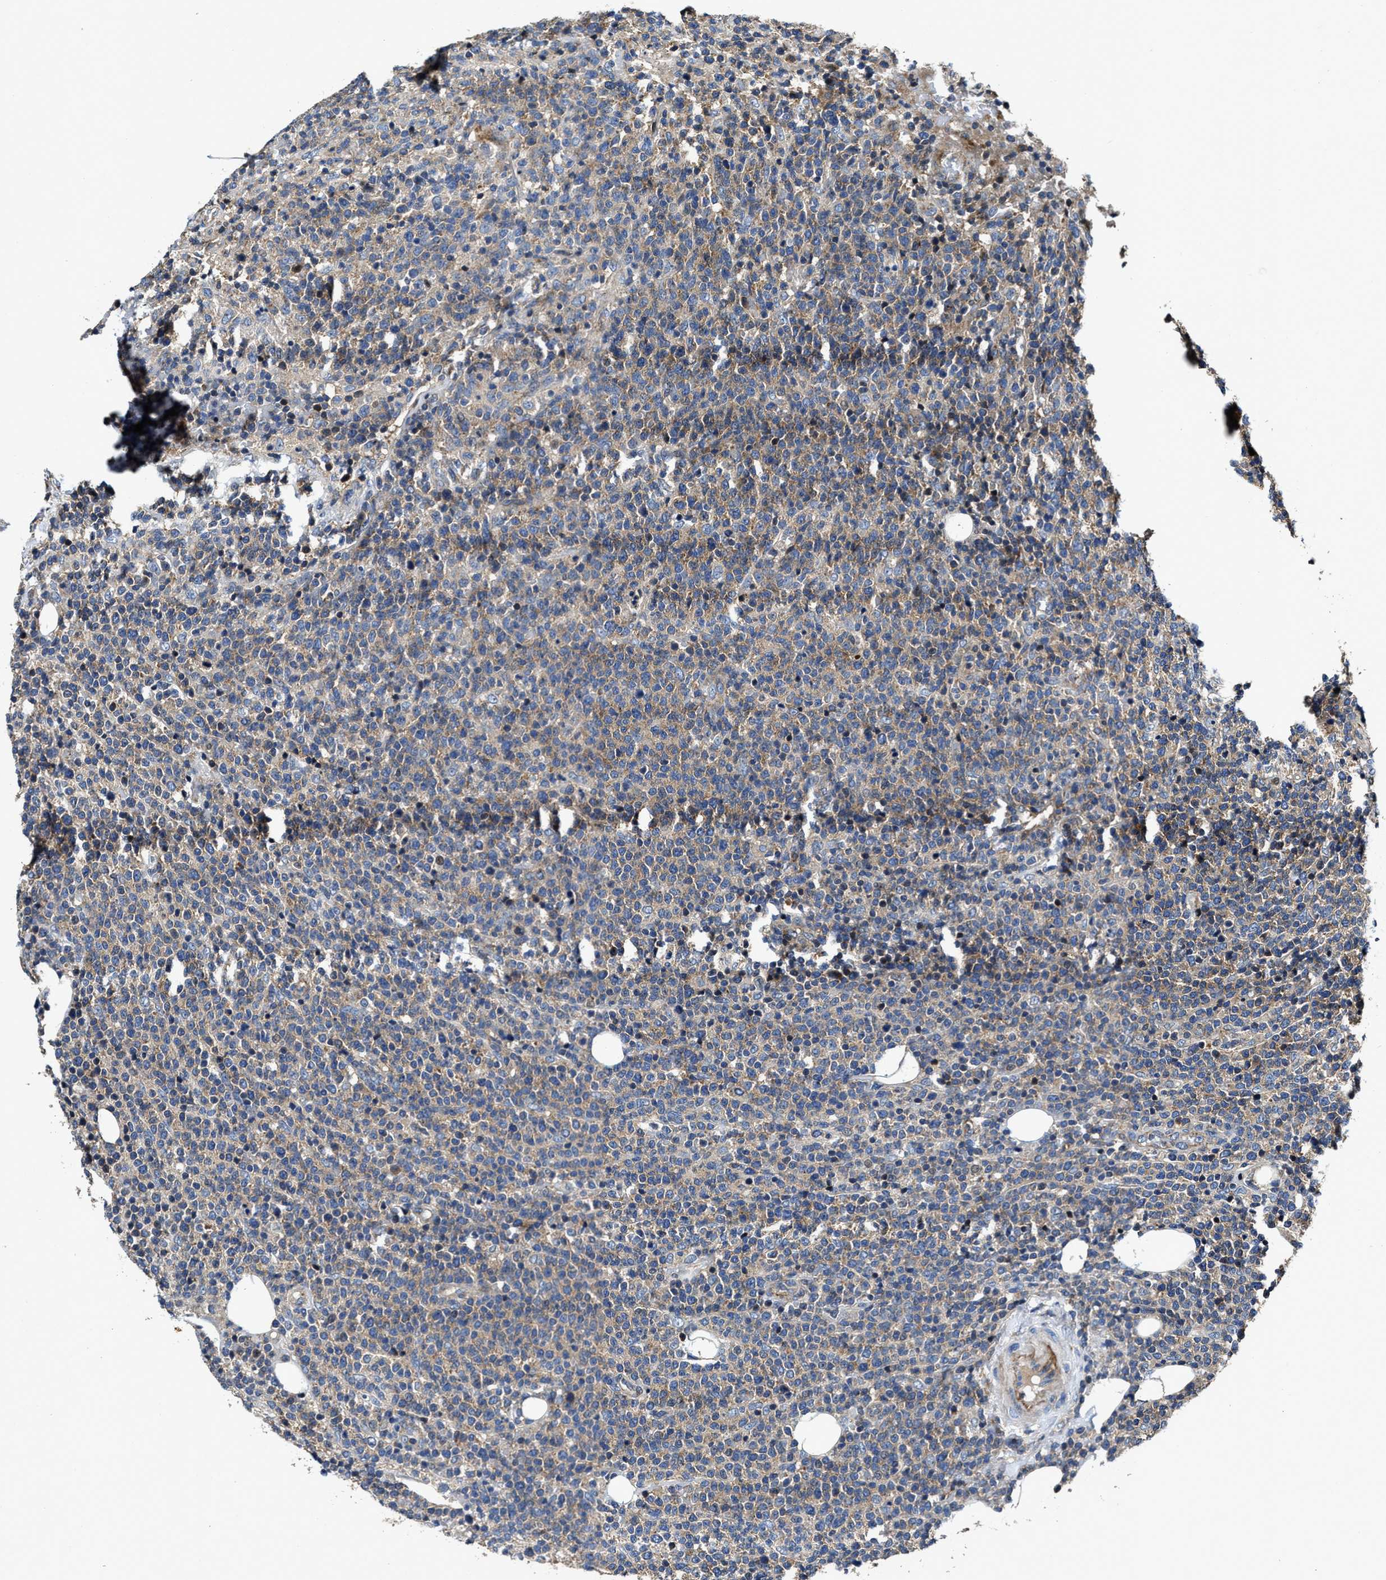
{"staining": {"intensity": "weak", "quantity": "<25%", "location": "cytoplasmic/membranous"}, "tissue": "lymphoma", "cell_type": "Tumor cells", "image_type": "cancer", "snomed": [{"axis": "morphology", "description": "Malignant lymphoma, non-Hodgkin's type, High grade"}, {"axis": "topography", "description": "Lymph node"}], "caption": "Malignant lymphoma, non-Hodgkin's type (high-grade) was stained to show a protein in brown. There is no significant positivity in tumor cells.", "gene": "PTAR1", "patient": {"sex": "male", "age": 61}}